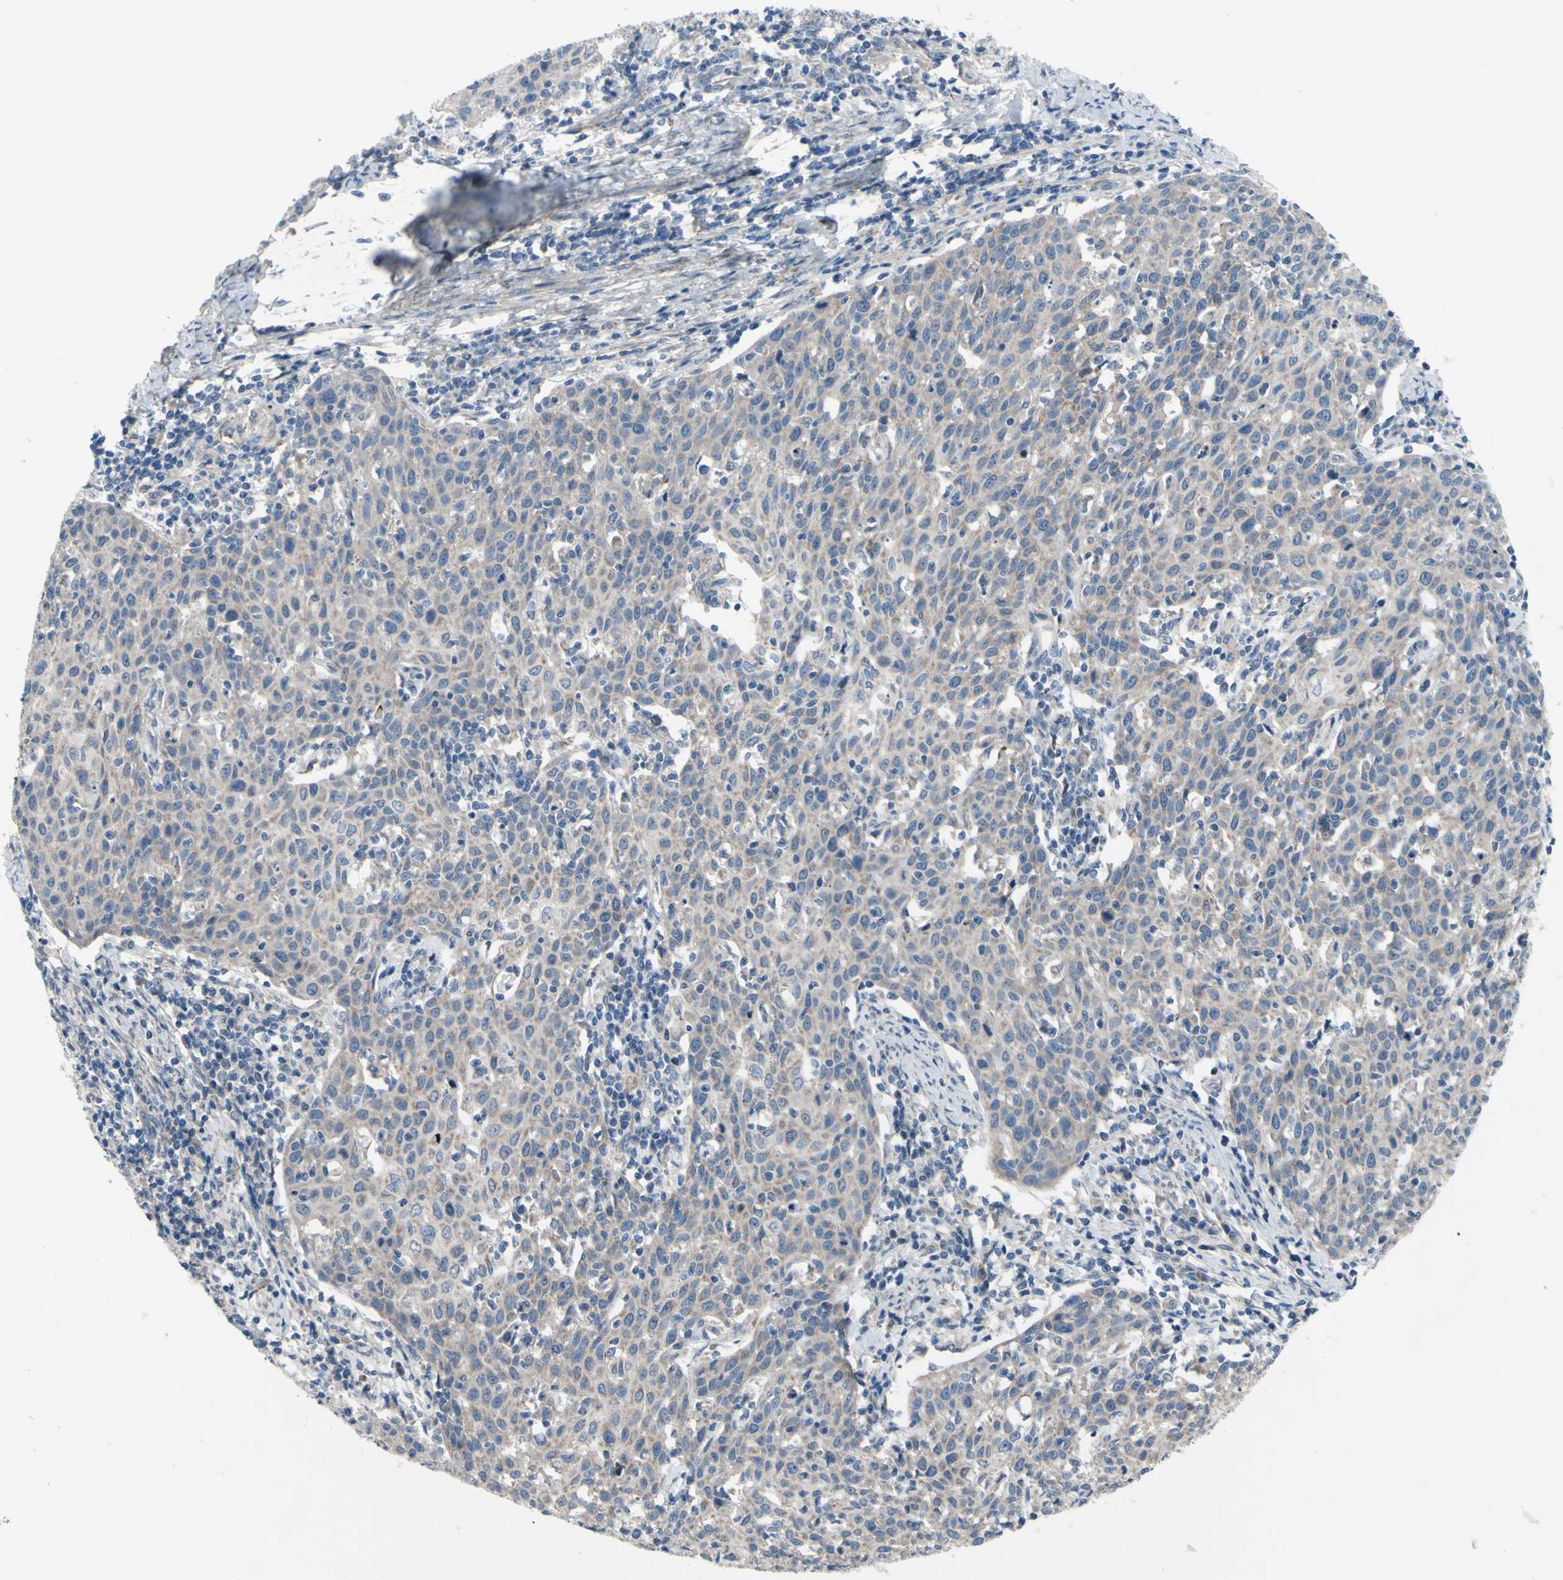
{"staining": {"intensity": "weak", "quantity": "<25%", "location": "cytoplasmic/membranous"}, "tissue": "cervical cancer", "cell_type": "Tumor cells", "image_type": "cancer", "snomed": [{"axis": "morphology", "description": "Squamous cell carcinoma, NOS"}, {"axis": "topography", "description": "Cervix"}], "caption": "DAB immunohistochemical staining of squamous cell carcinoma (cervical) reveals no significant expression in tumor cells.", "gene": "GRAMD2B", "patient": {"sex": "female", "age": 38}}